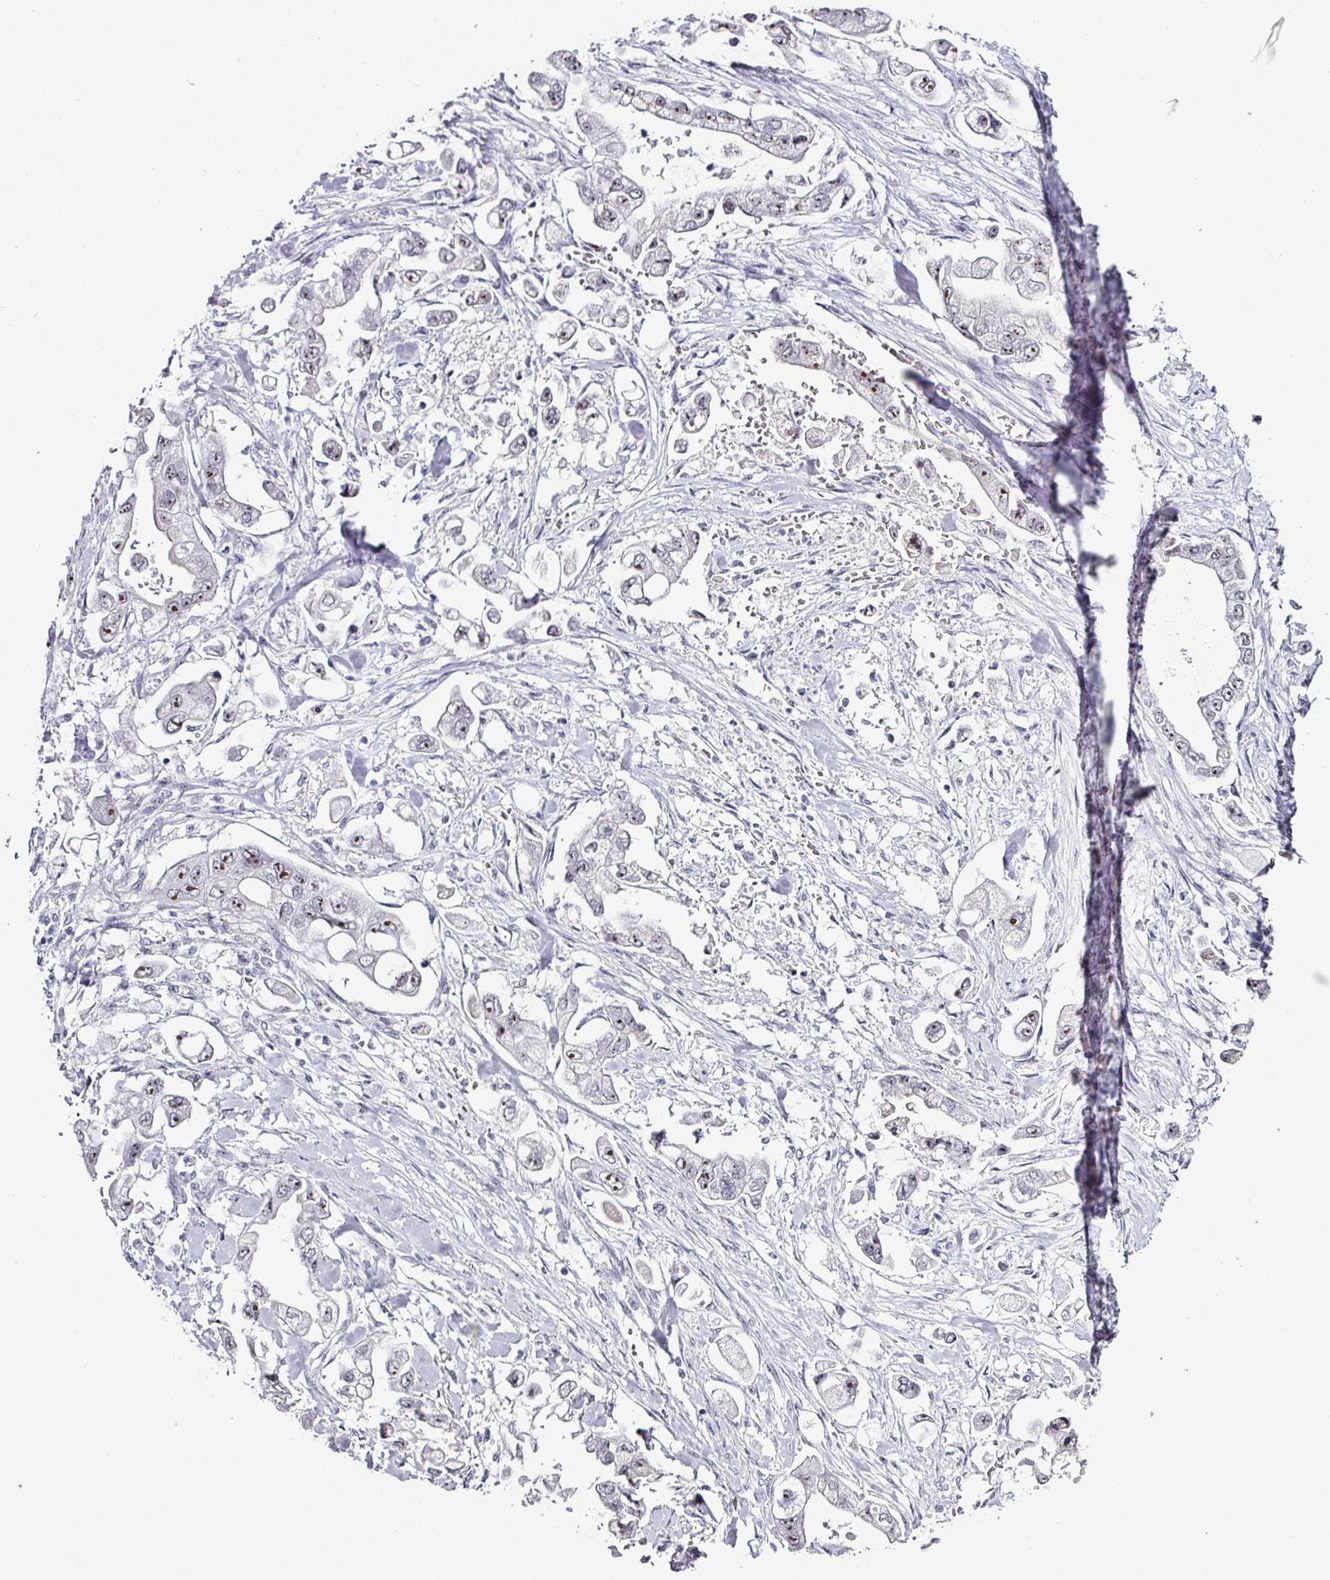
{"staining": {"intensity": "moderate", "quantity": "<25%", "location": "nuclear"}, "tissue": "stomach cancer", "cell_type": "Tumor cells", "image_type": "cancer", "snomed": [{"axis": "morphology", "description": "Adenocarcinoma, NOS"}, {"axis": "topography", "description": "Stomach"}], "caption": "Tumor cells reveal moderate nuclear staining in about <25% of cells in stomach cancer (adenocarcinoma).", "gene": "NACC2", "patient": {"sex": "male", "age": 62}}